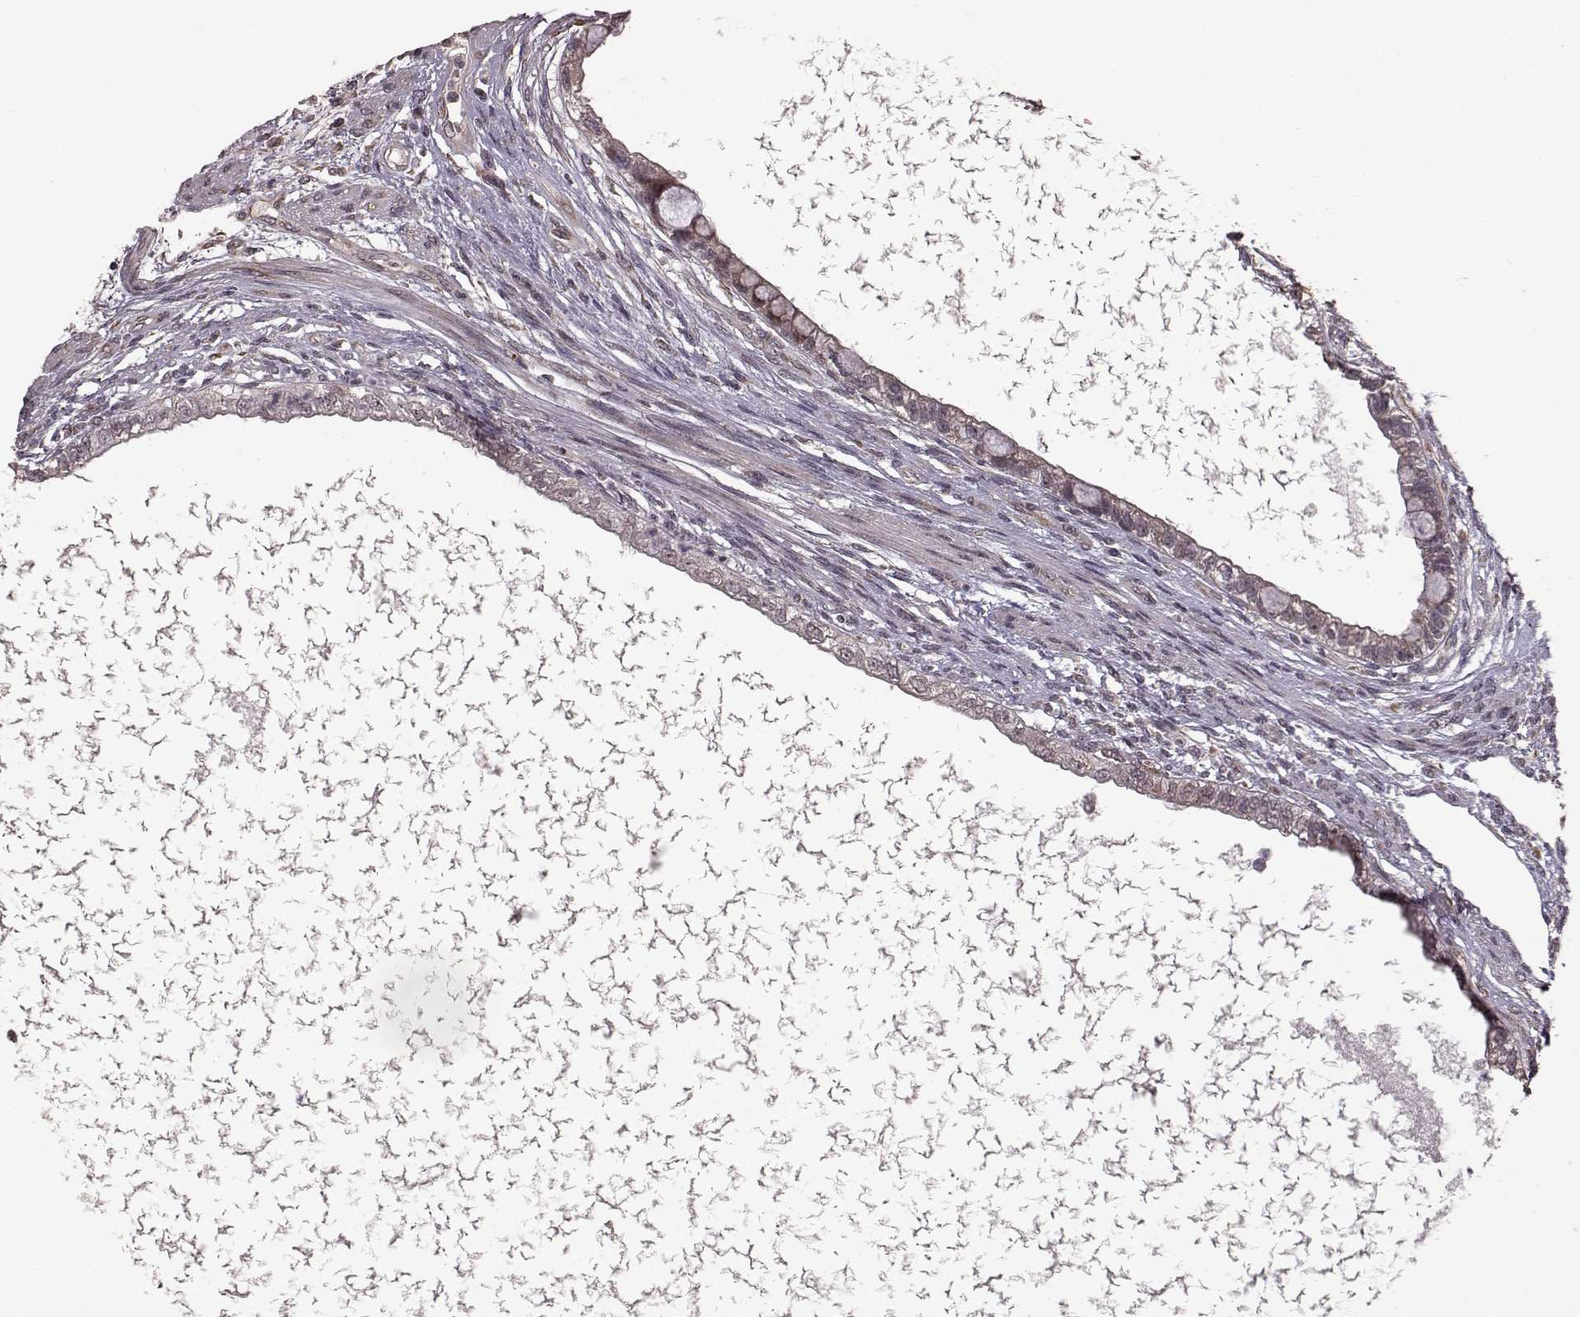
{"staining": {"intensity": "negative", "quantity": "none", "location": "none"}, "tissue": "testis cancer", "cell_type": "Tumor cells", "image_type": "cancer", "snomed": [{"axis": "morphology", "description": "Carcinoma, Embryonal, NOS"}, {"axis": "topography", "description": "Testis"}], "caption": "A histopathology image of embryonal carcinoma (testis) stained for a protein reveals no brown staining in tumor cells. (DAB (3,3'-diaminobenzidine) immunohistochemistry (IHC), high magnification).", "gene": "ELOVL5", "patient": {"sex": "male", "age": 26}}